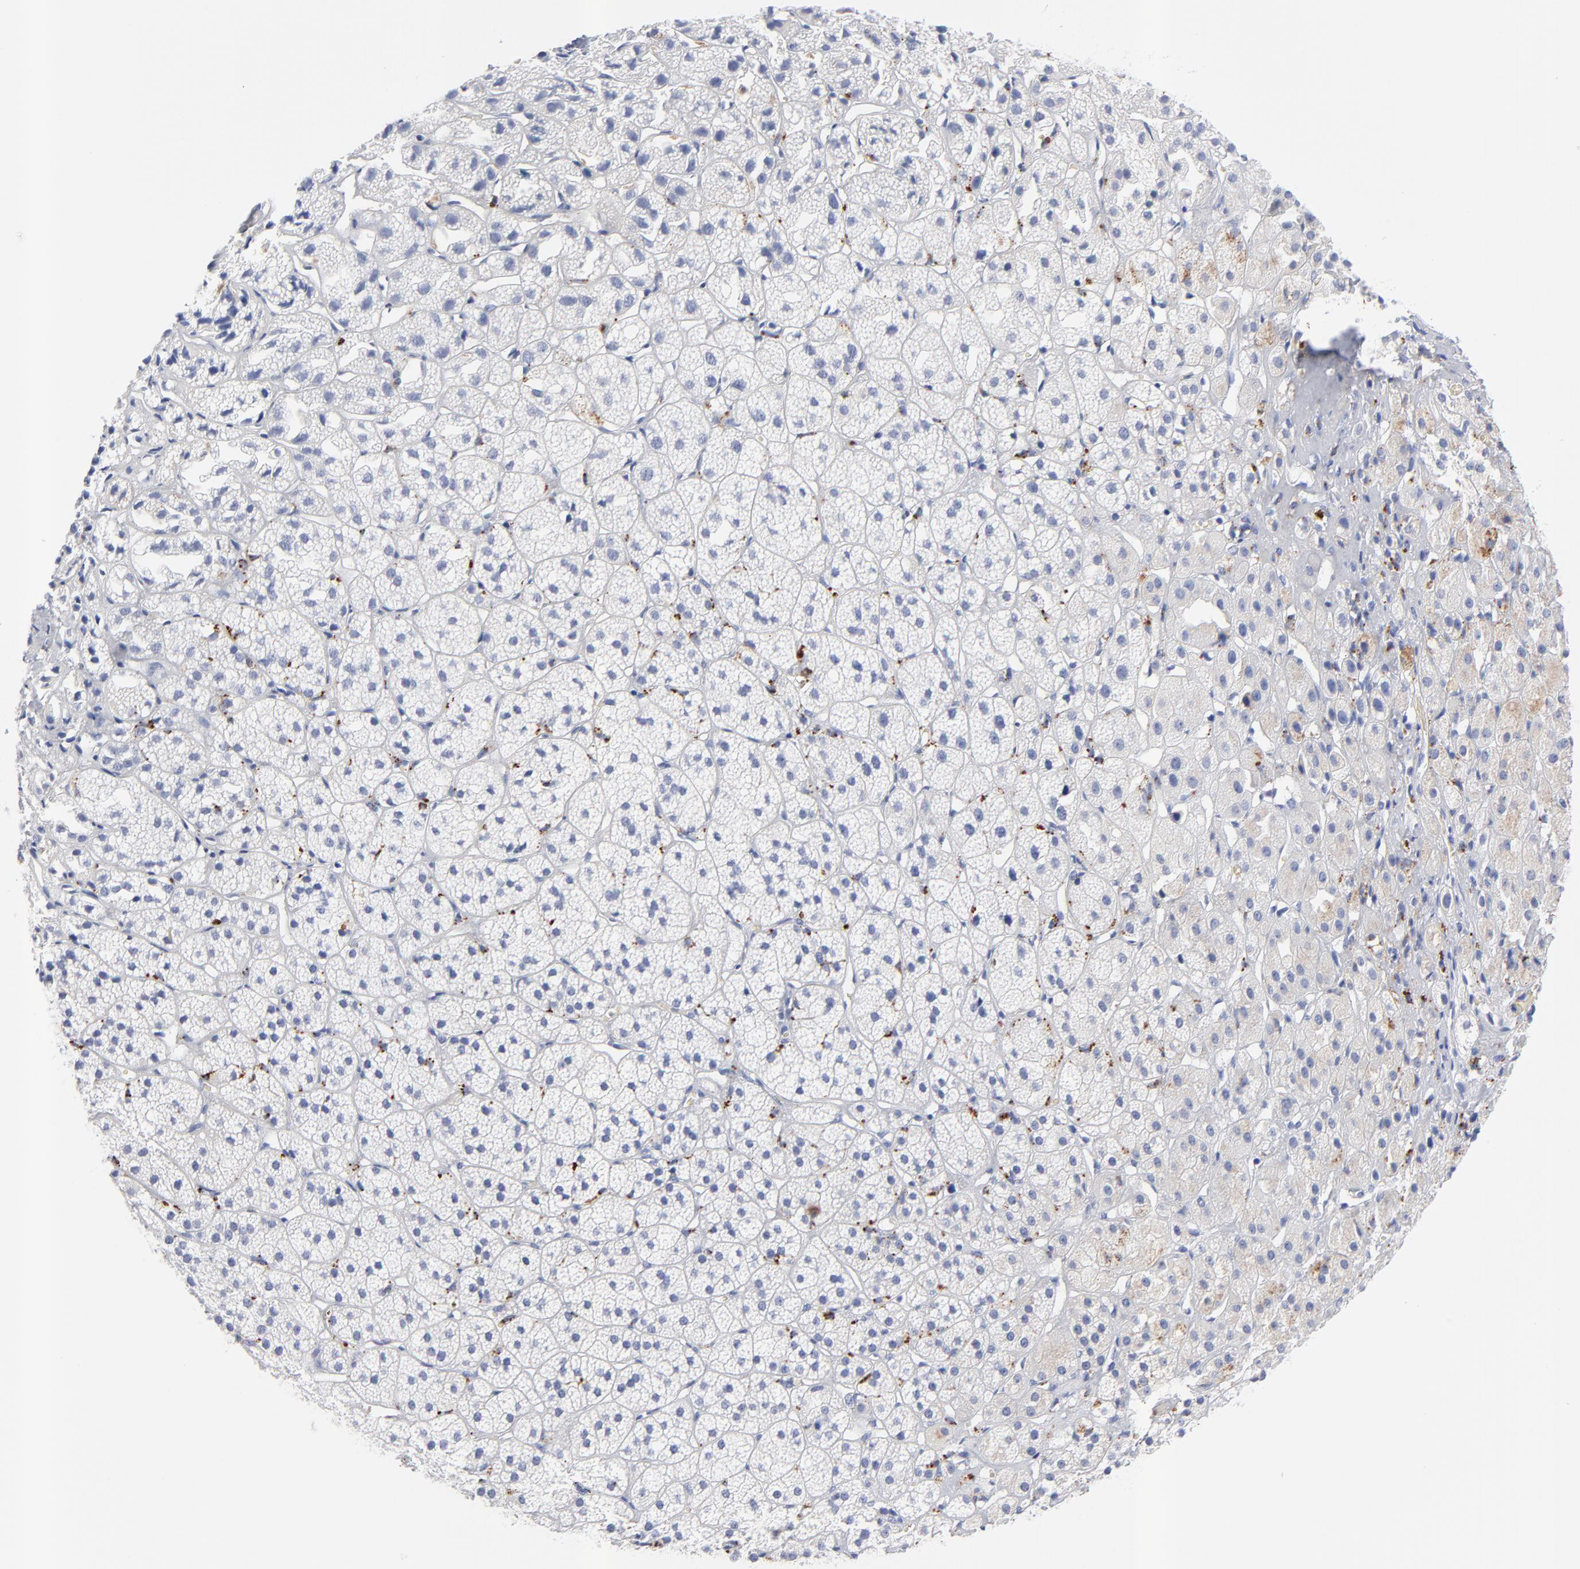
{"staining": {"intensity": "strong", "quantity": "<25%", "location": "cytoplasmic/membranous"}, "tissue": "adrenal gland", "cell_type": "Glandular cells", "image_type": "normal", "snomed": [{"axis": "morphology", "description": "Normal tissue, NOS"}, {"axis": "topography", "description": "Adrenal gland"}], "caption": "The histopathology image exhibits immunohistochemical staining of unremarkable adrenal gland. There is strong cytoplasmic/membranous staining is appreciated in approximately <25% of glandular cells. Nuclei are stained in blue.", "gene": "CPVL", "patient": {"sex": "female", "age": 71}}